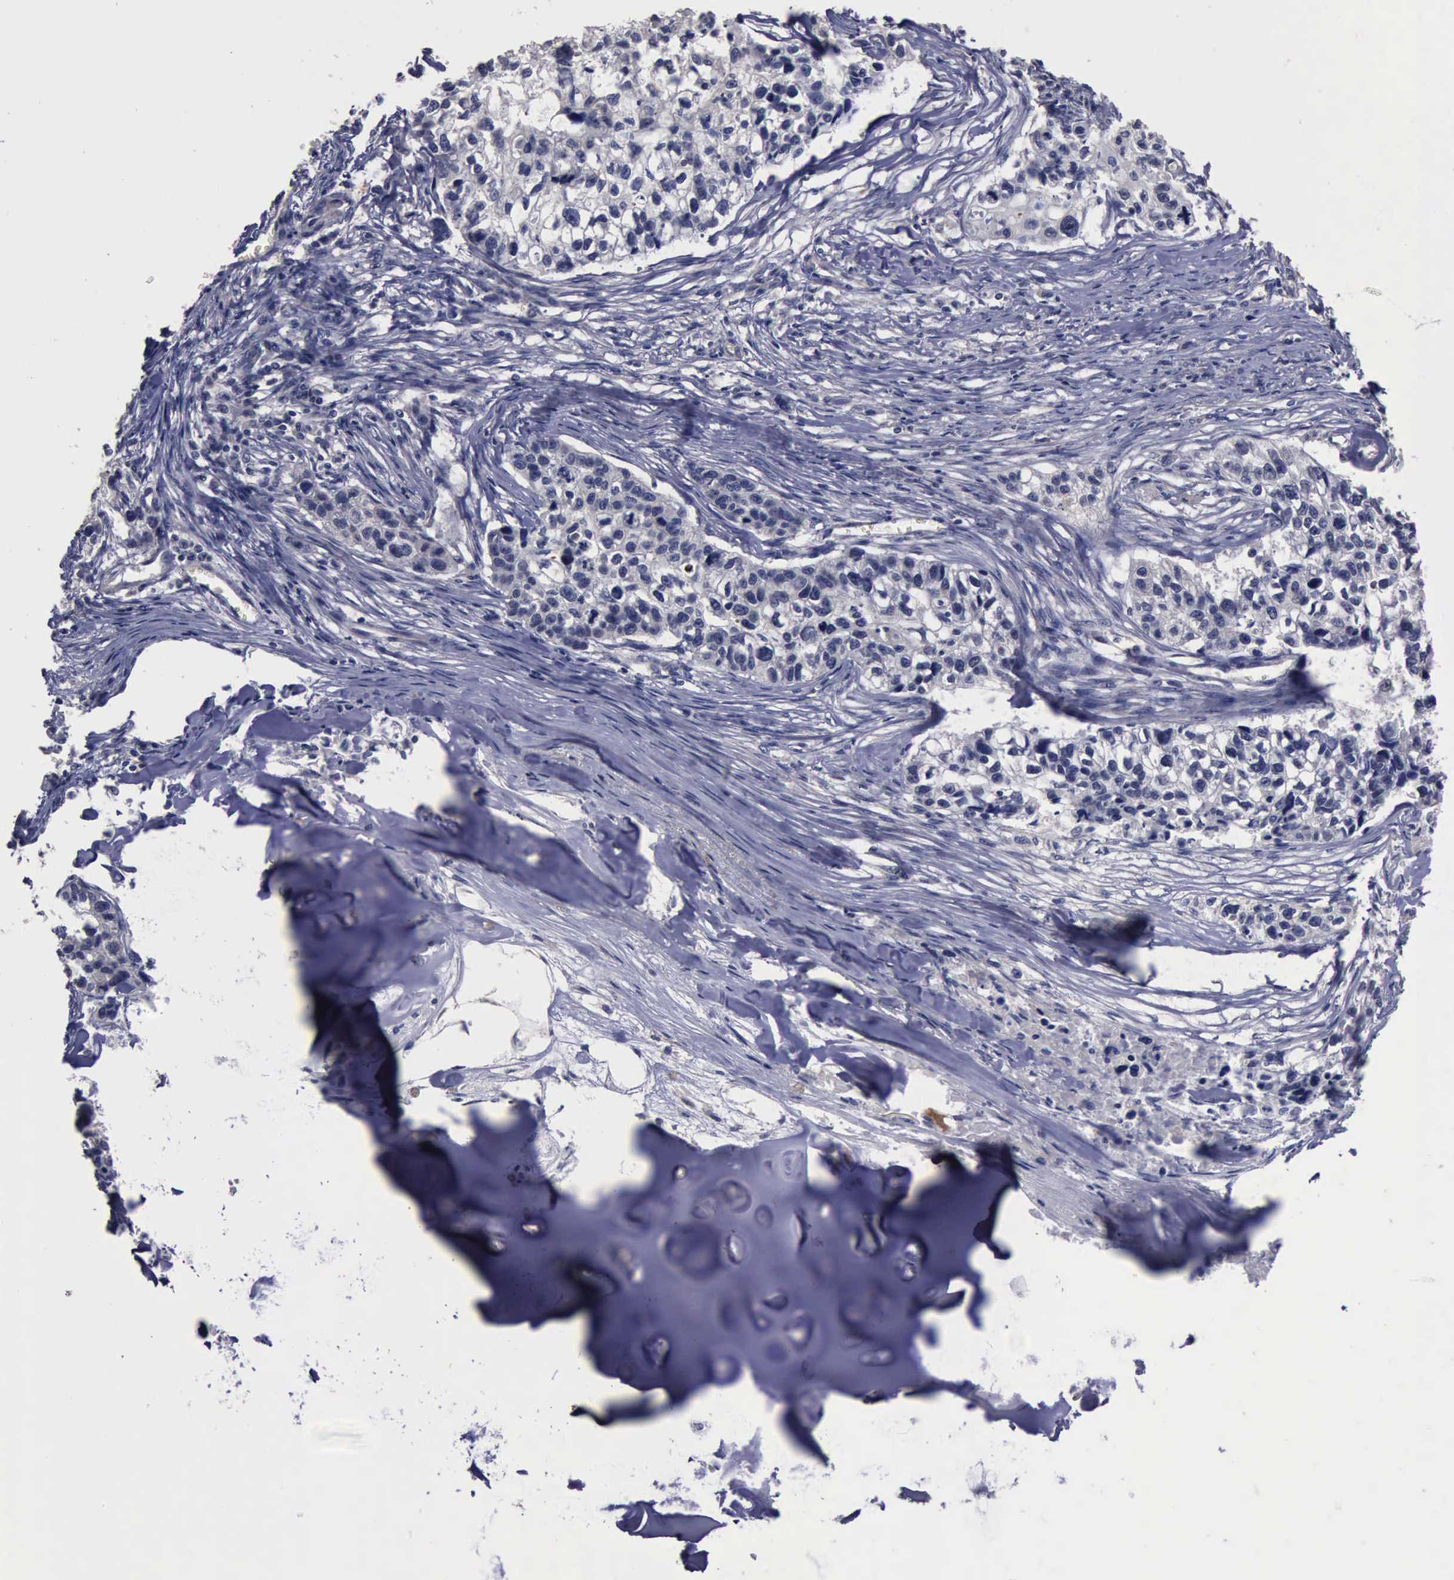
{"staining": {"intensity": "negative", "quantity": "none", "location": "none"}, "tissue": "lung cancer", "cell_type": "Tumor cells", "image_type": "cancer", "snomed": [{"axis": "morphology", "description": "Squamous cell carcinoma, NOS"}, {"axis": "topography", "description": "Lymph node"}, {"axis": "topography", "description": "Lung"}], "caption": "Lung cancer (squamous cell carcinoma) was stained to show a protein in brown. There is no significant staining in tumor cells.", "gene": "CRKL", "patient": {"sex": "male", "age": 74}}